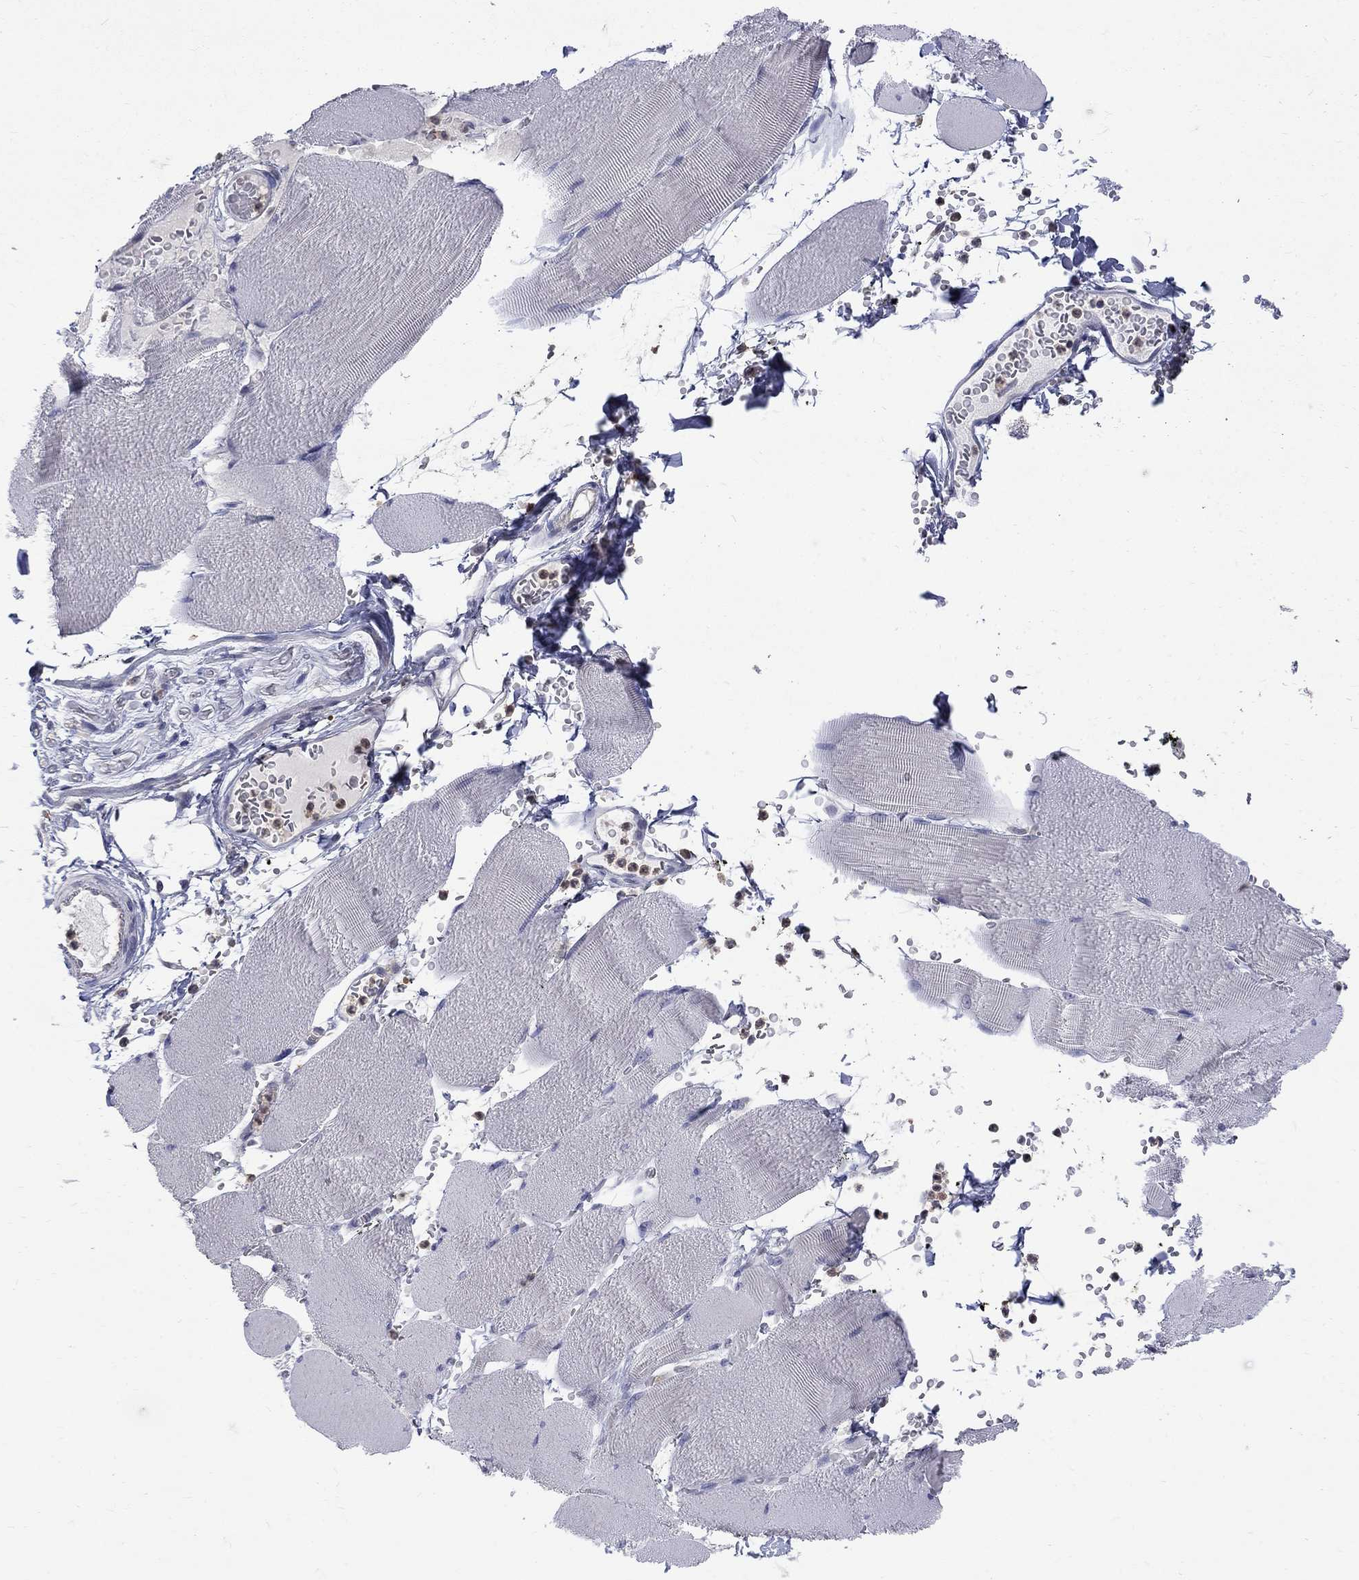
{"staining": {"intensity": "negative", "quantity": "none", "location": "none"}, "tissue": "skeletal muscle", "cell_type": "Myocytes", "image_type": "normal", "snomed": [{"axis": "morphology", "description": "Normal tissue, NOS"}, {"axis": "topography", "description": "Skeletal muscle"}], "caption": "An IHC histopathology image of benign skeletal muscle is shown. There is no staining in myocytes of skeletal muscle.", "gene": "HKDC1", "patient": {"sex": "male", "age": 56}}